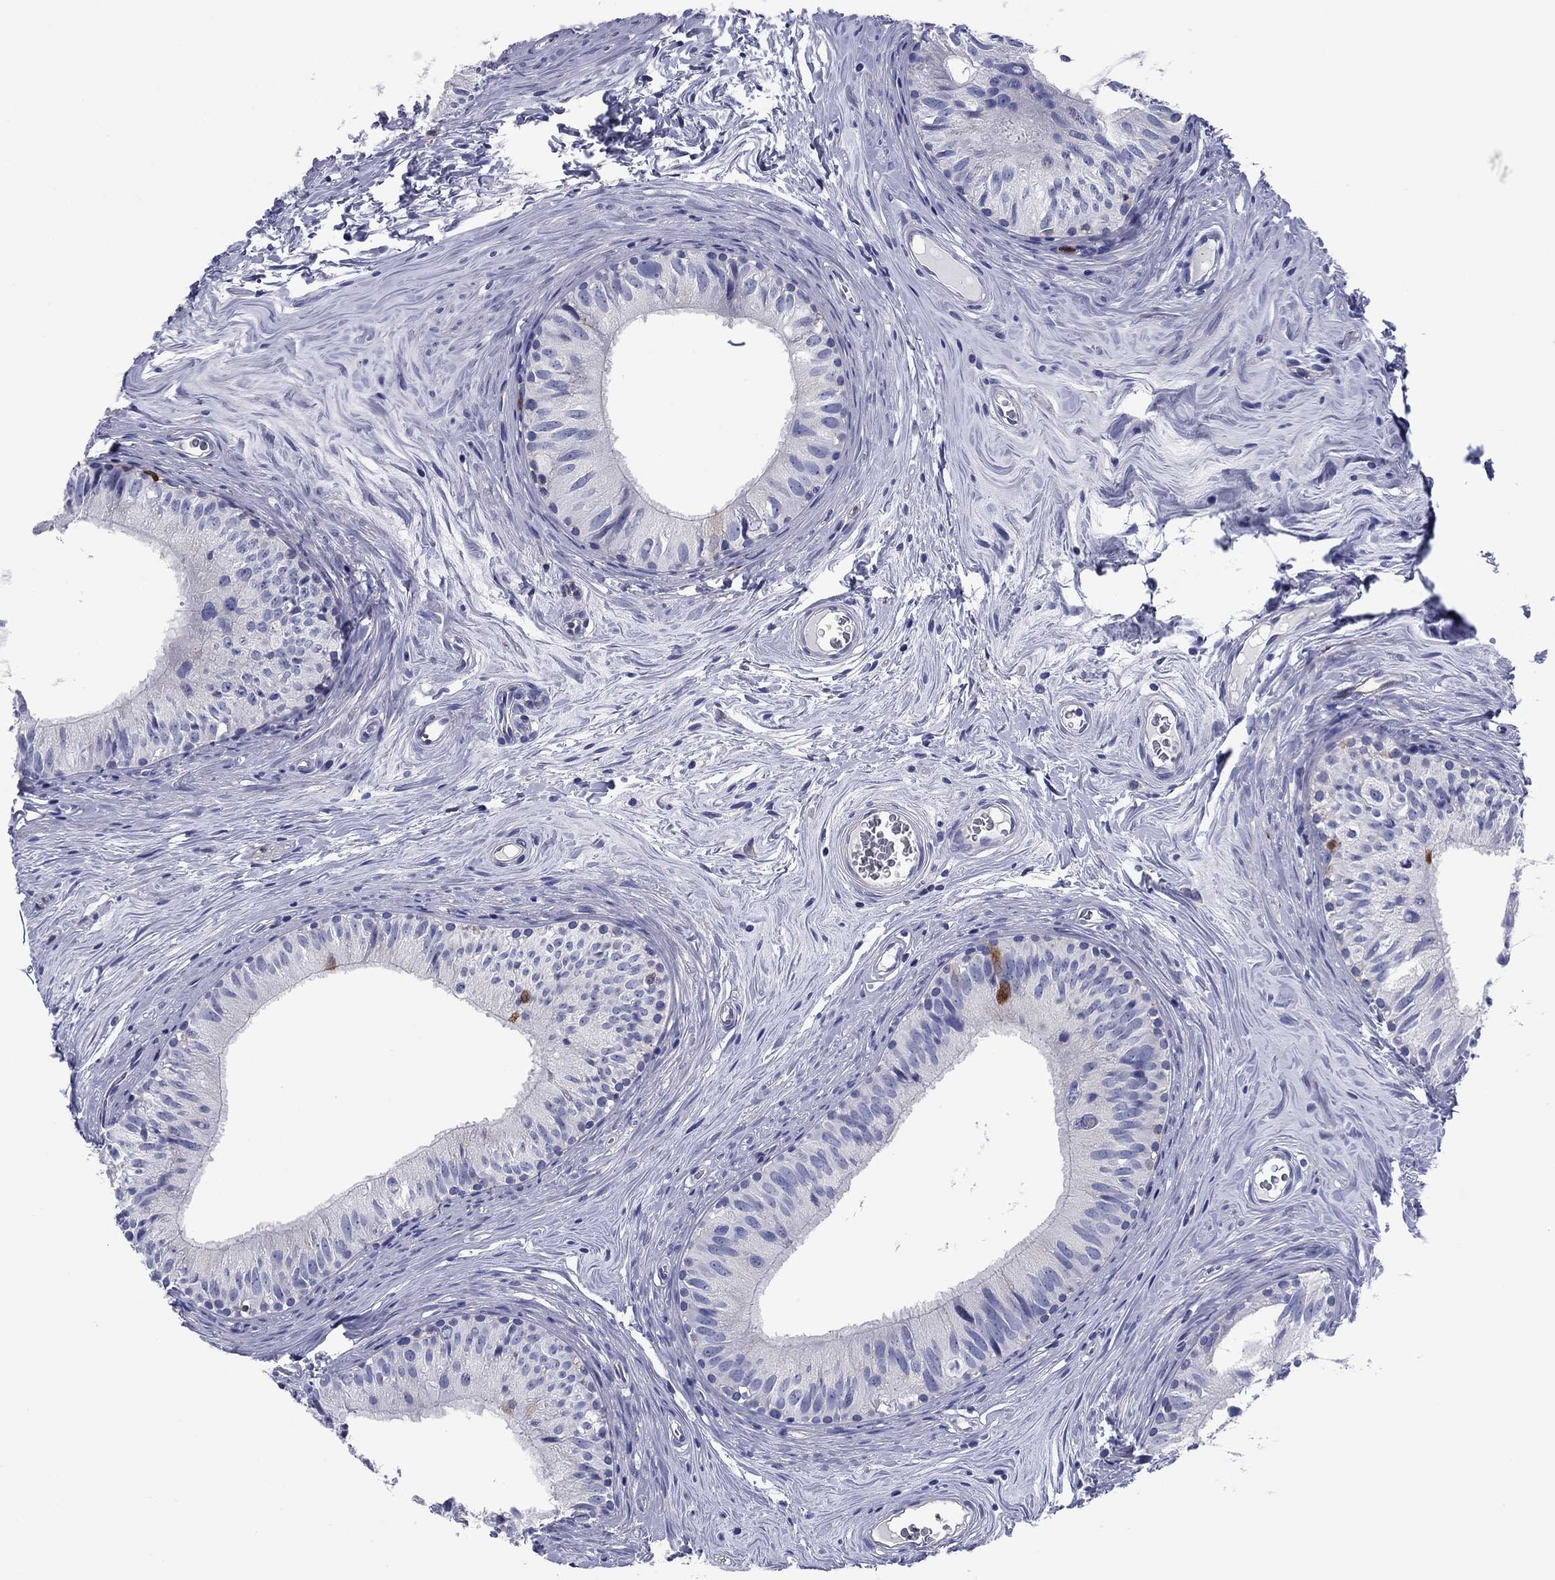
{"staining": {"intensity": "negative", "quantity": "none", "location": "none"}, "tissue": "epididymis", "cell_type": "Glandular cells", "image_type": "normal", "snomed": [{"axis": "morphology", "description": "Normal tissue, NOS"}, {"axis": "topography", "description": "Epididymis"}], "caption": "Unremarkable epididymis was stained to show a protein in brown. There is no significant positivity in glandular cells.", "gene": "STMN1", "patient": {"sex": "male", "age": 52}}